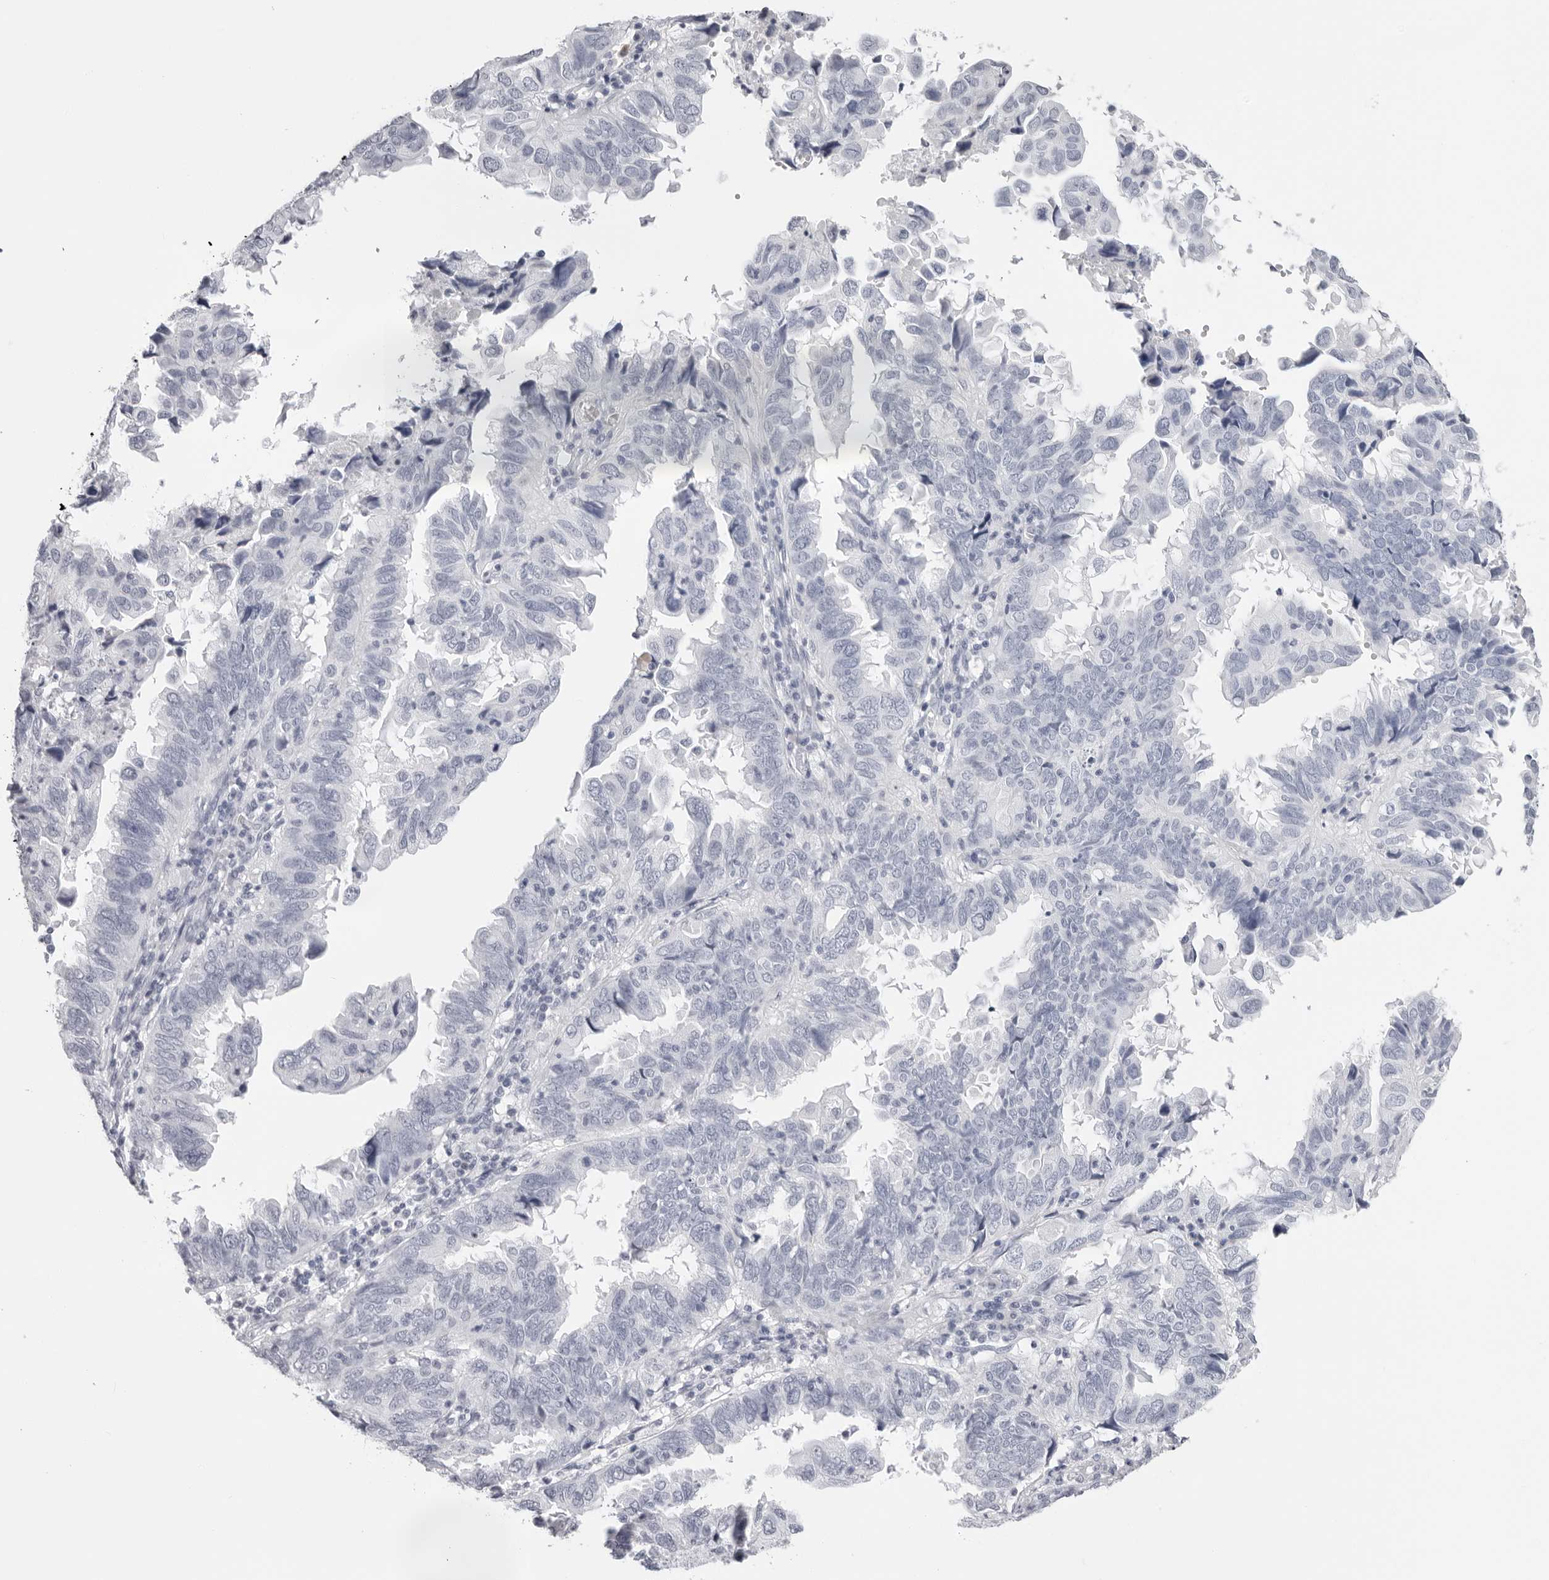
{"staining": {"intensity": "negative", "quantity": "none", "location": "none"}, "tissue": "endometrial cancer", "cell_type": "Tumor cells", "image_type": "cancer", "snomed": [{"axis": "morphology", "description": "Adenocarcinoma, NOS"}, {"axis": "topography", "description": "Uterus"}], "caption": "The immunohistochemistry (IHC) photomicrograph has no significant positivity in tumor cells of endometrial adenocarcinoma tissue. (DAB IHC, high magnification).", "gene": "CST5", "patient": {"sex": "female", "age": 77}}